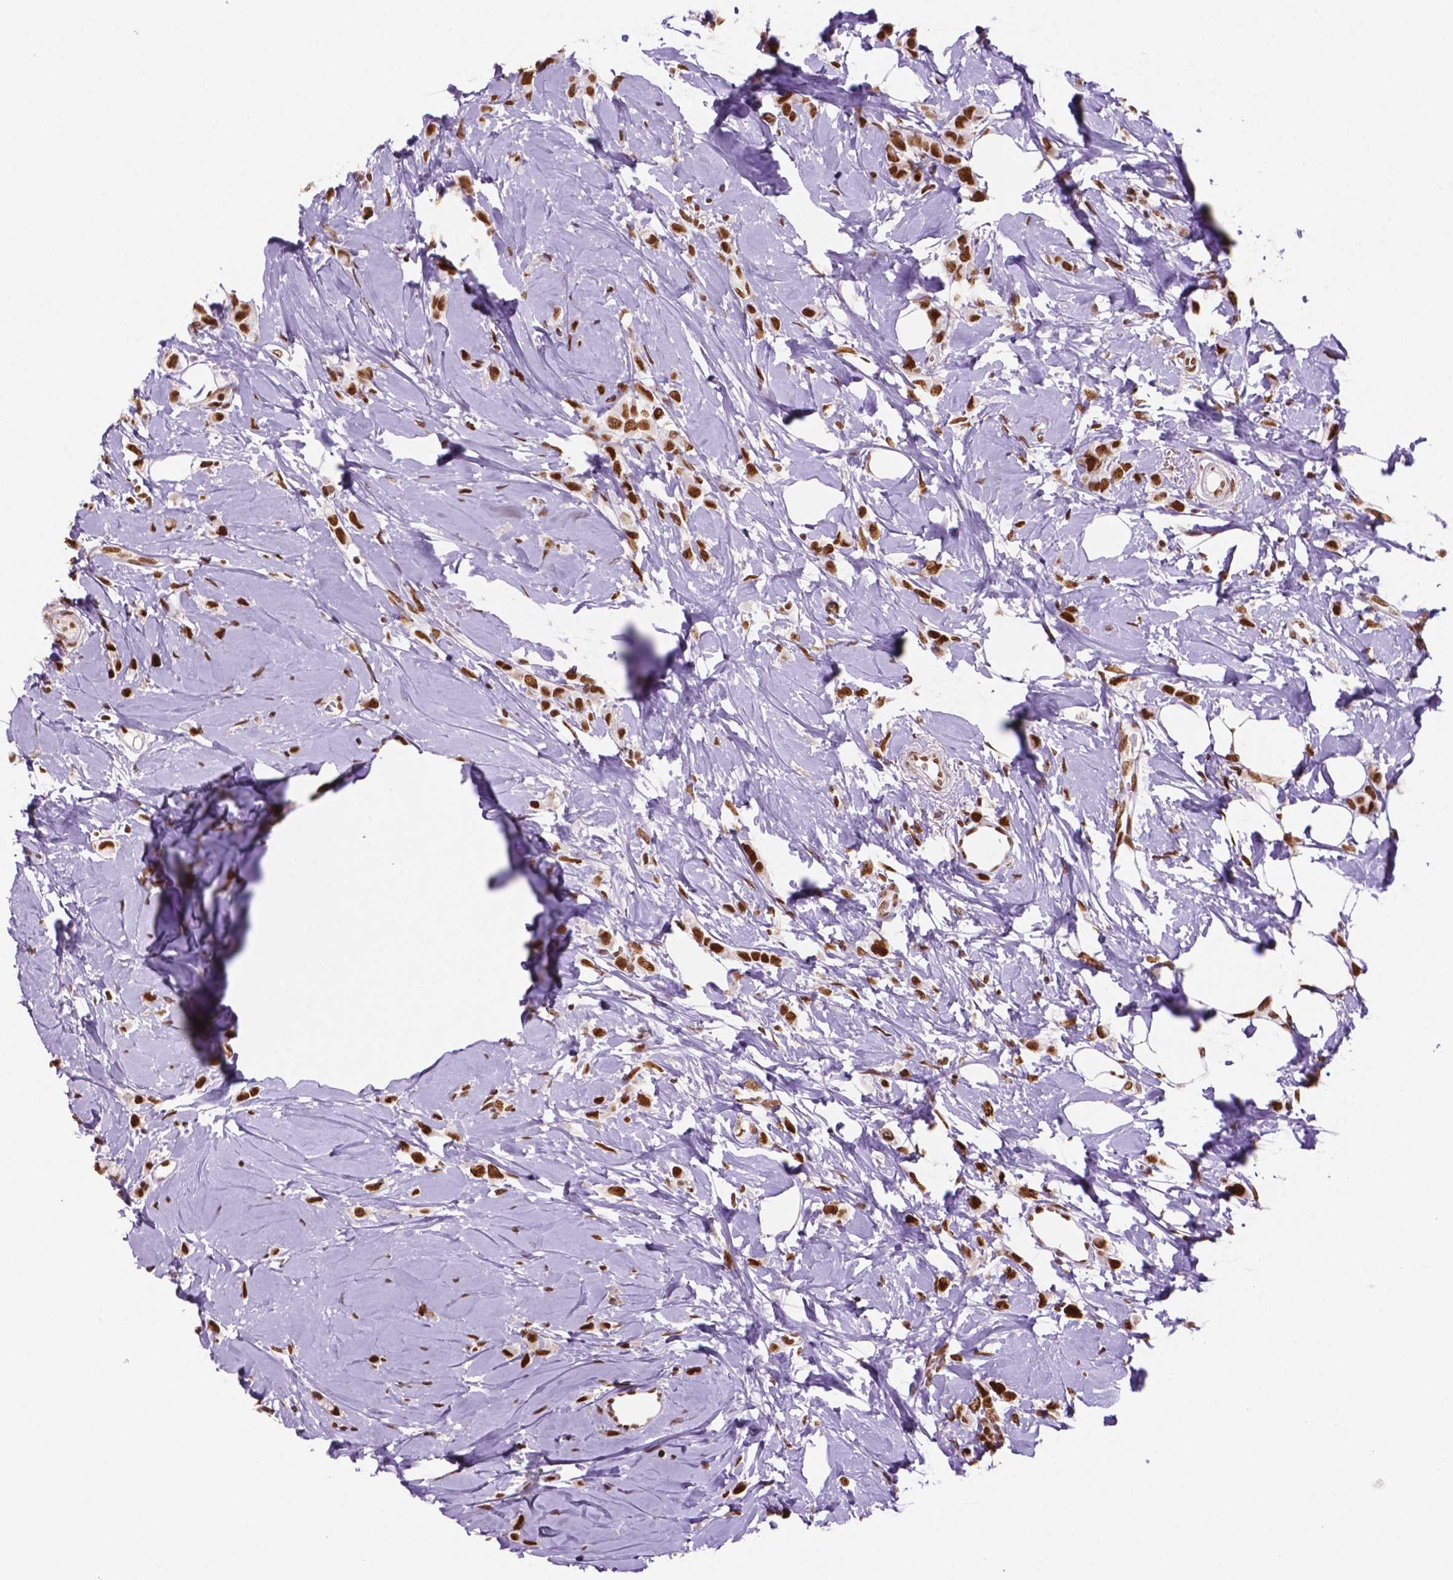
{"staining": {"intensity": "moderate", "quantity": "25%-75%", "location": "nuclear"}, "tissue": "breast cancer", "cell_type": "Tumor cells", "image_type": "cancer", "snomed": [{"axis": "morphology", "description": "Lobular carcinoma"}, {"axis": "topography", "description": "Breast"}], "caption": "Breast cancer stained for a protein (brown) demonstrates moderate nuclear positive positivity in about 25%-75% of tumor cells.", "gene": "MLH1", "patient": {"sex": "female", "age": 66}}